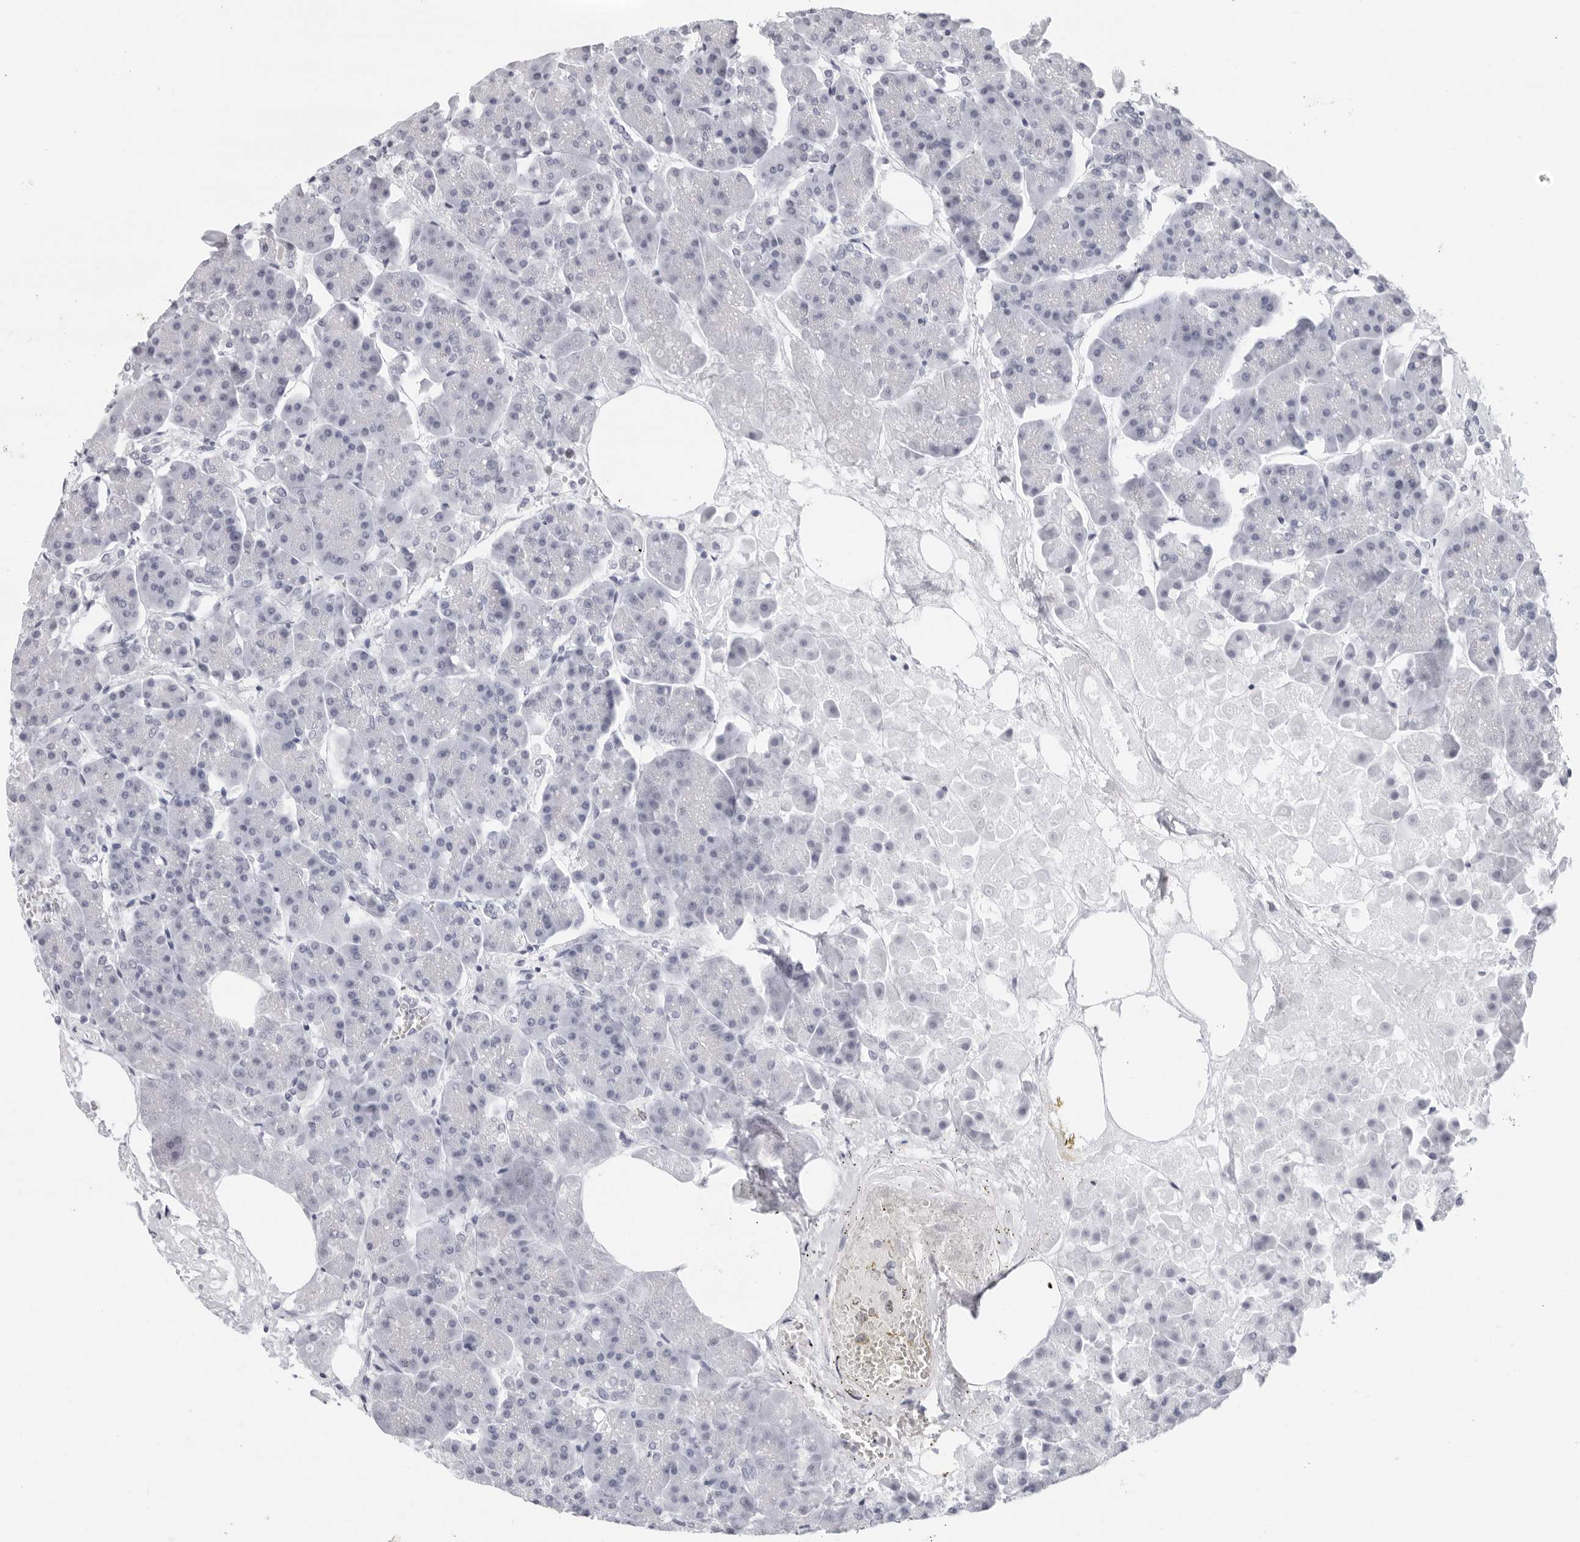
{"staining": {"intensity": "negative", "quantity": "none", "location": "none"}, "tissue": "pancreas", "cell_type": "Exocrine glandular cells", "image_type": "normal", "snomed": [{"axis": "morphology", "description": "Normal tissue, NOS"}, {"axis": "topography", "description": "Pancreas"}], "caption": "Exocrine glandular cells show no significant protein expression in normal pancreas.", "gene": "AGMAT", "patient": {"sex": "female", "age": 70}}